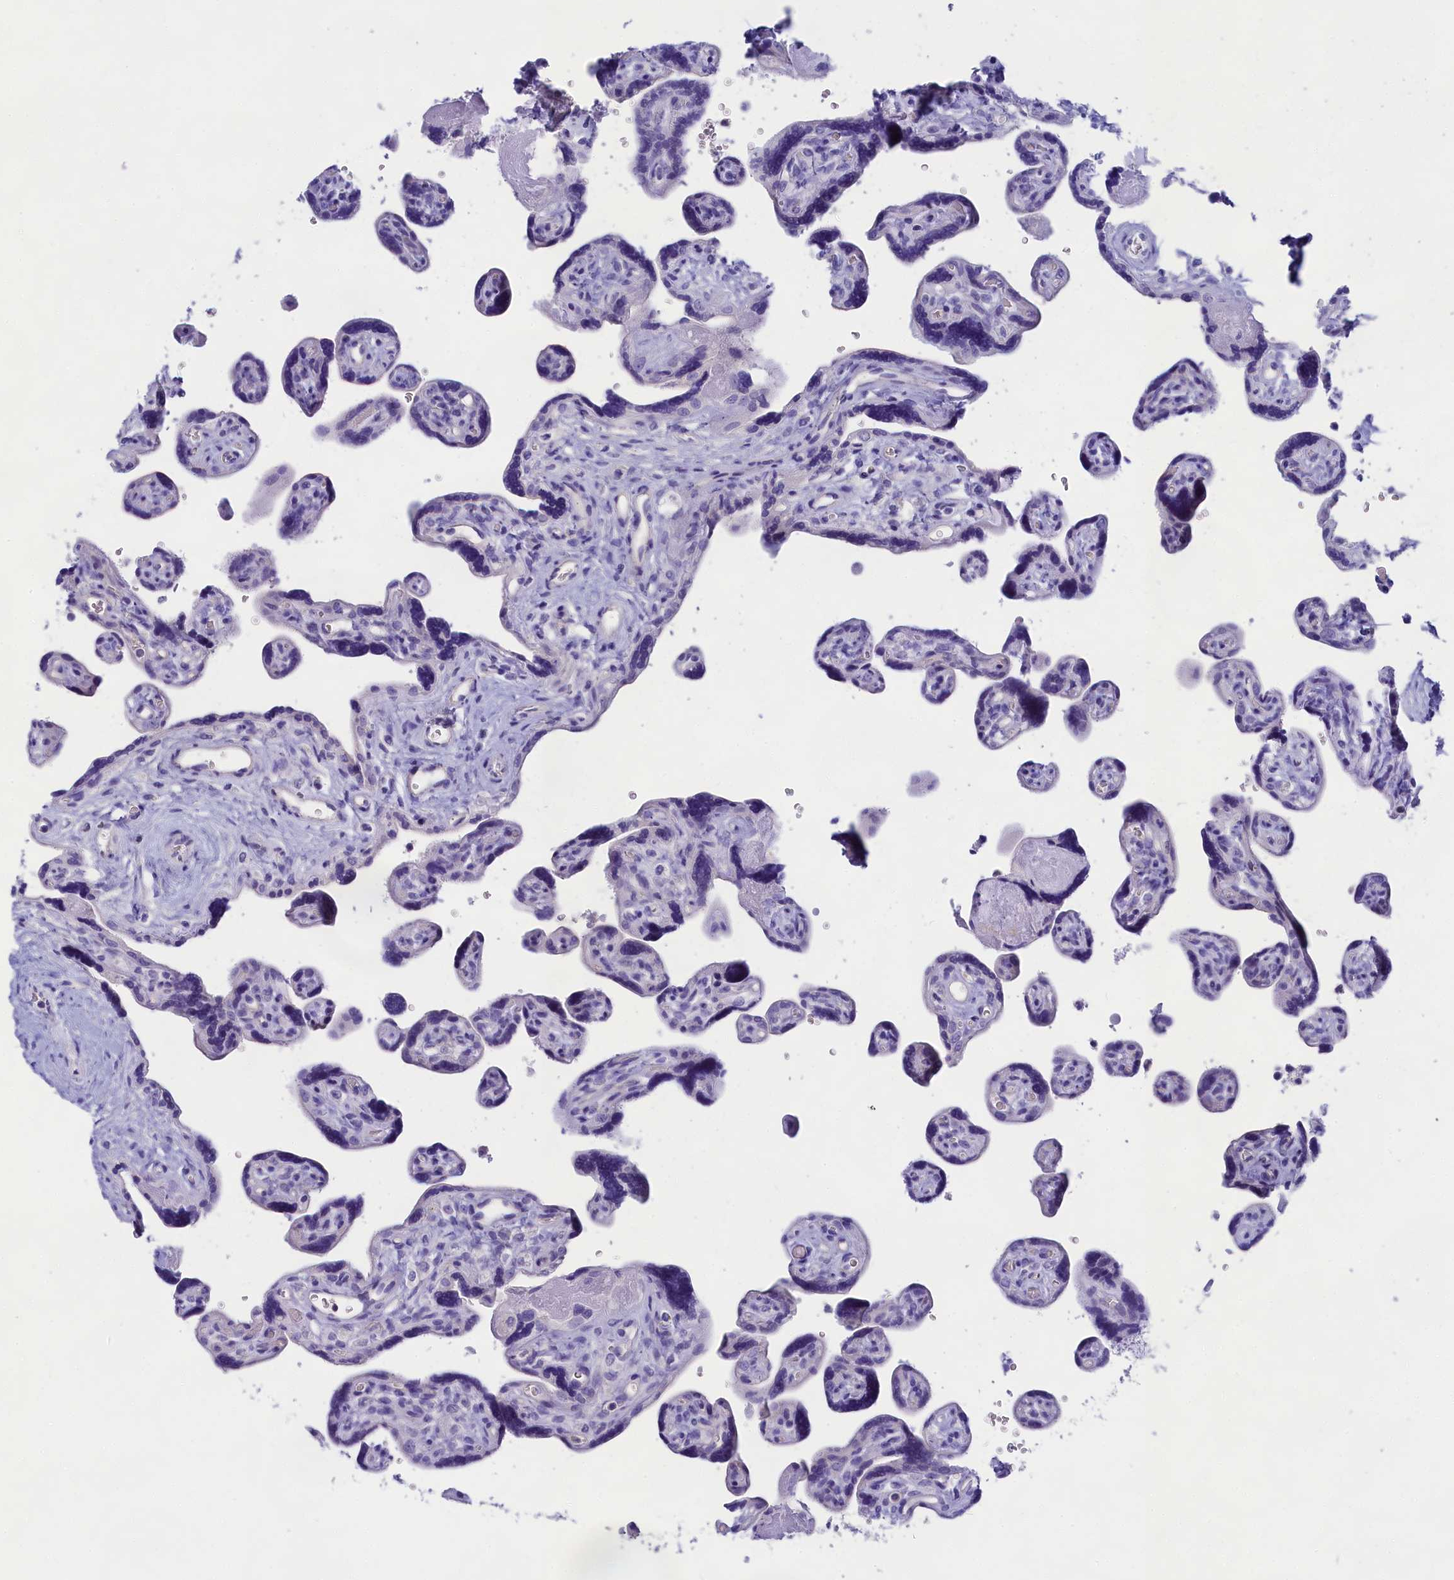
{"staining": {"intensity": "negative", "quantity": "none", "location": "none"}, "tissue": "placenta", "cell_type": "Trophoblastic cells", "image_type": "normal", "snomed": [{"axis": "morphology", "description": "Normal tissue, NOS"}, {"axis": "topography", "description": "Placenta"}], "caption": "A high-resolution histopathology image shows immunohistochemistry (IHC) staining of normal placenta, which displays no significant expression in trophoblastic cells. (DAB (3,3'-diaminobenzidine) immunohistochemistry with hematoxylin counter stain).", "gene": "SULT2A1", "patient": {"sex": "female", "age": 39}}